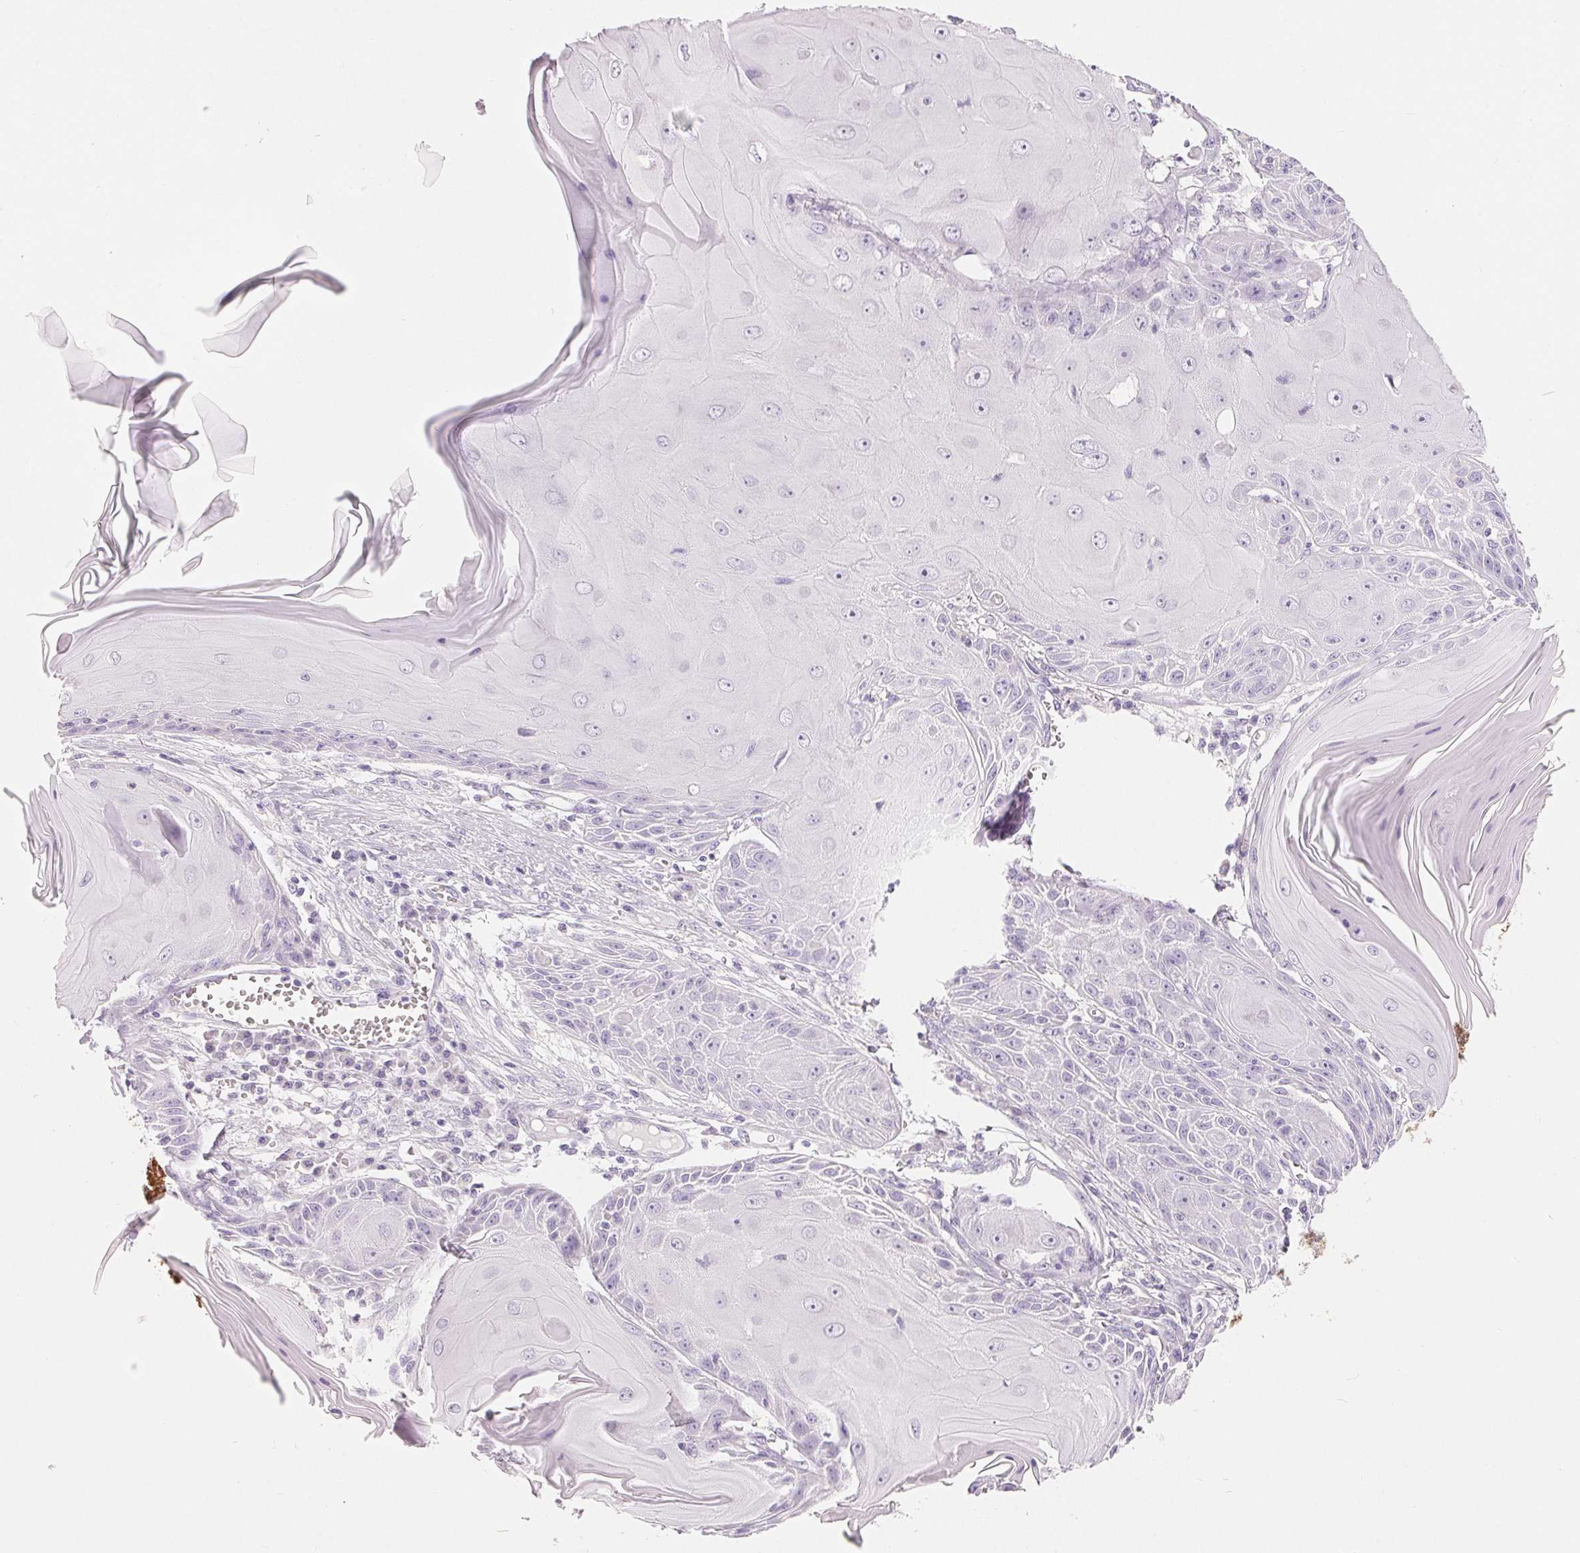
{"staining": {"intensity": "negative", "quantity": "none", "location": "none"}, "tissue": "skin cancer", "cell_type": "Tumor cells", "image_type": "cancer", "snomed": [{"axis": "morphology", "description": "Squamous cell carcinoma, NOS"}, {"axis": "topography", "description": "Skin"}, {"axis": "topography", "description": "Vulva"}], "caption": "Human skin cancer (squamous cell carcinoma) stained for a protein using immunohistochemistry (IHC) exhibits no positivity in tumor cells.", "gene": "SPACA5B", "patient": {"sex": "female", "age": 85}}